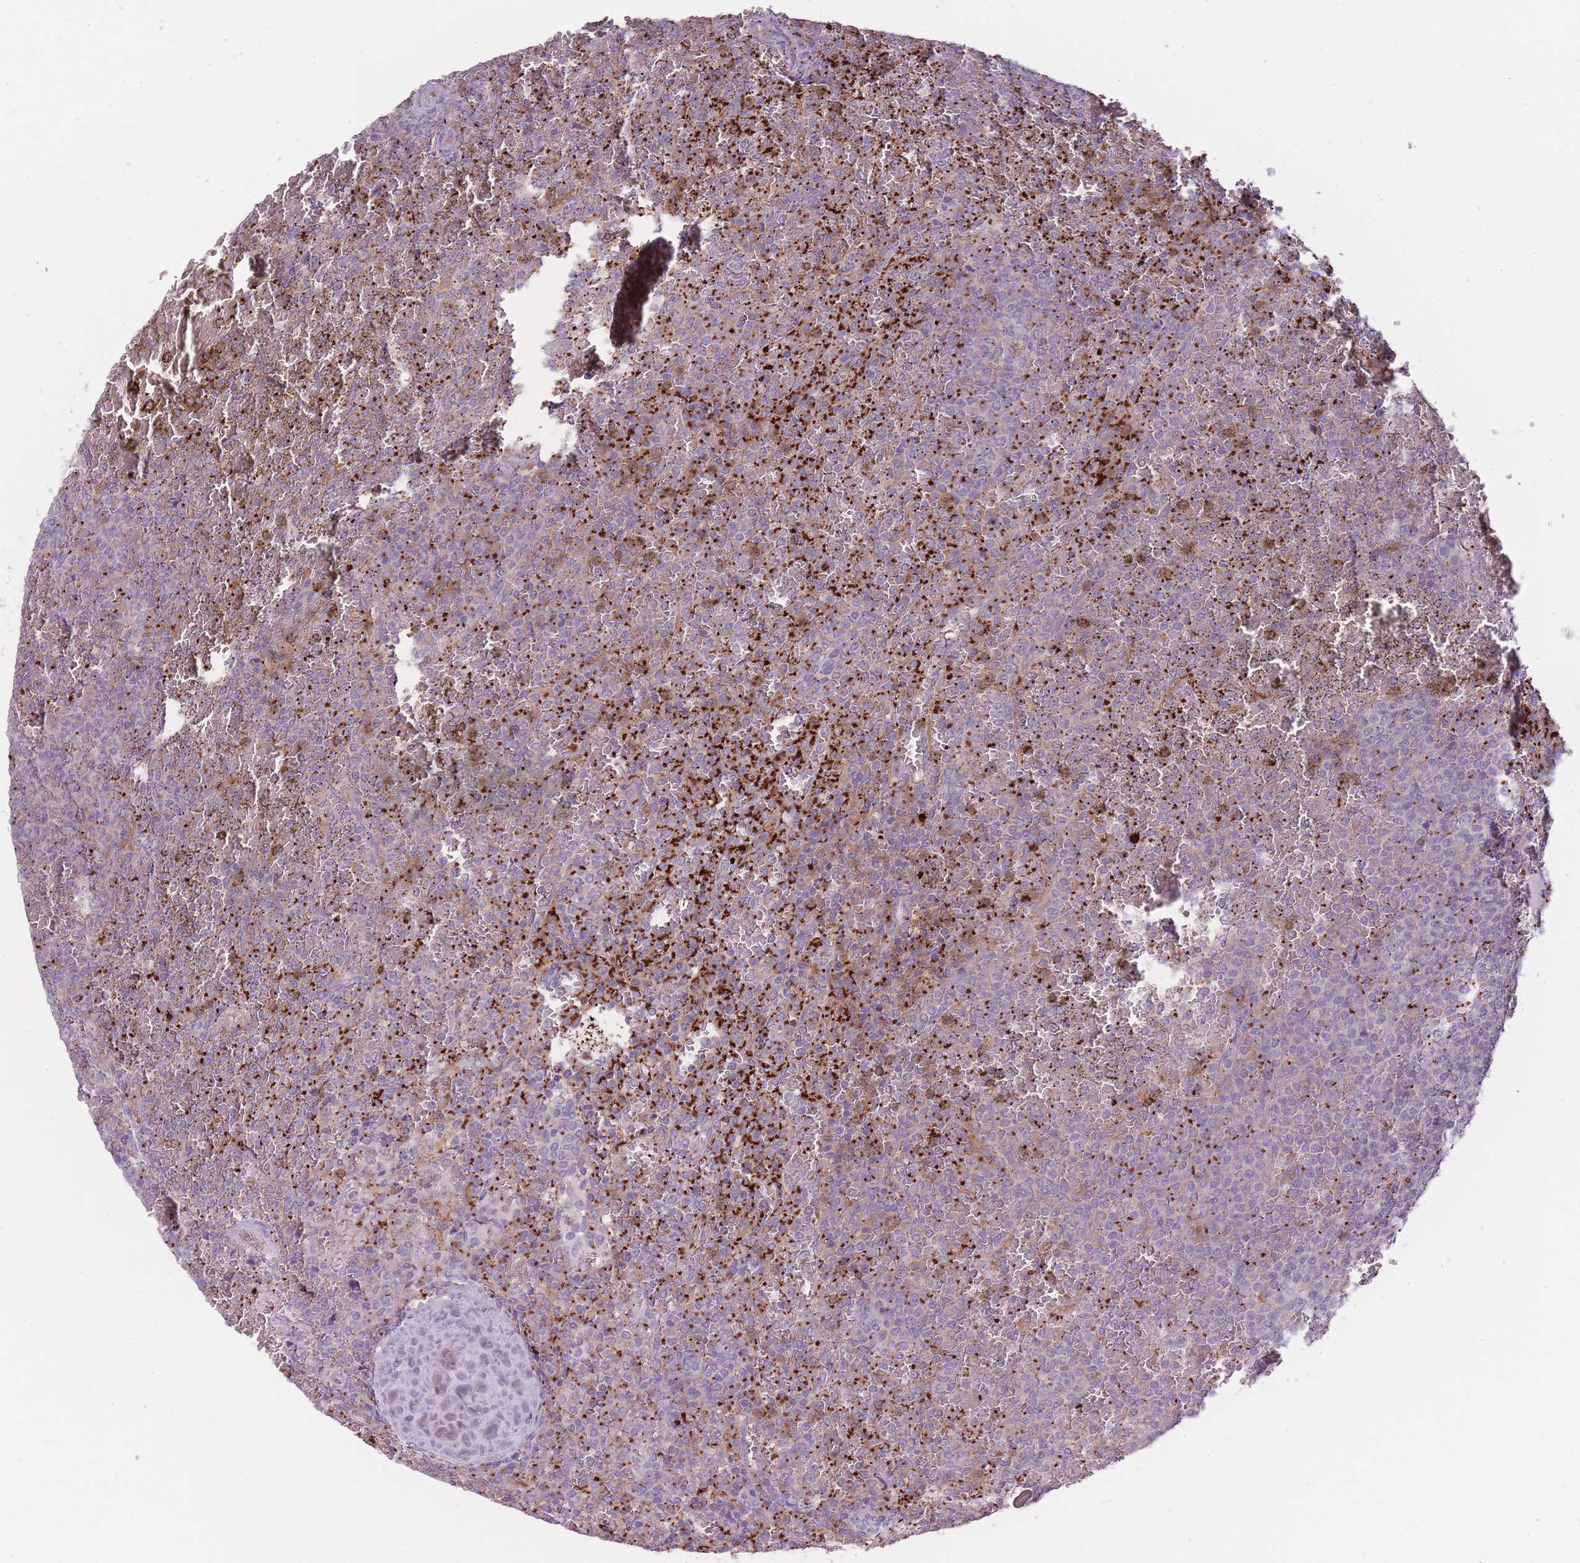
{"staining": {"intensity": "strong", "quantity": "<25%", "location": "cytoplasmic/membranous"}, "tissue": "lymphoma", "cell_type": "Tumor cells", "image_type": "cancer", "snomed": [{"axis": "morphology", "description": "Malignant lymphoma, non-Hodgkin's type, Low grade"}, {"axis": "topography", "description": "Spleen"}], "caption": "This is an image of IHC staining of low-grade malignant lymphoma, non-Hodgkin's type, which shows strong staining in the cytoplasmic/membranous of tumor cells.", "gene": "NDST2", "patient": {"sex": "male", "age": 60}}